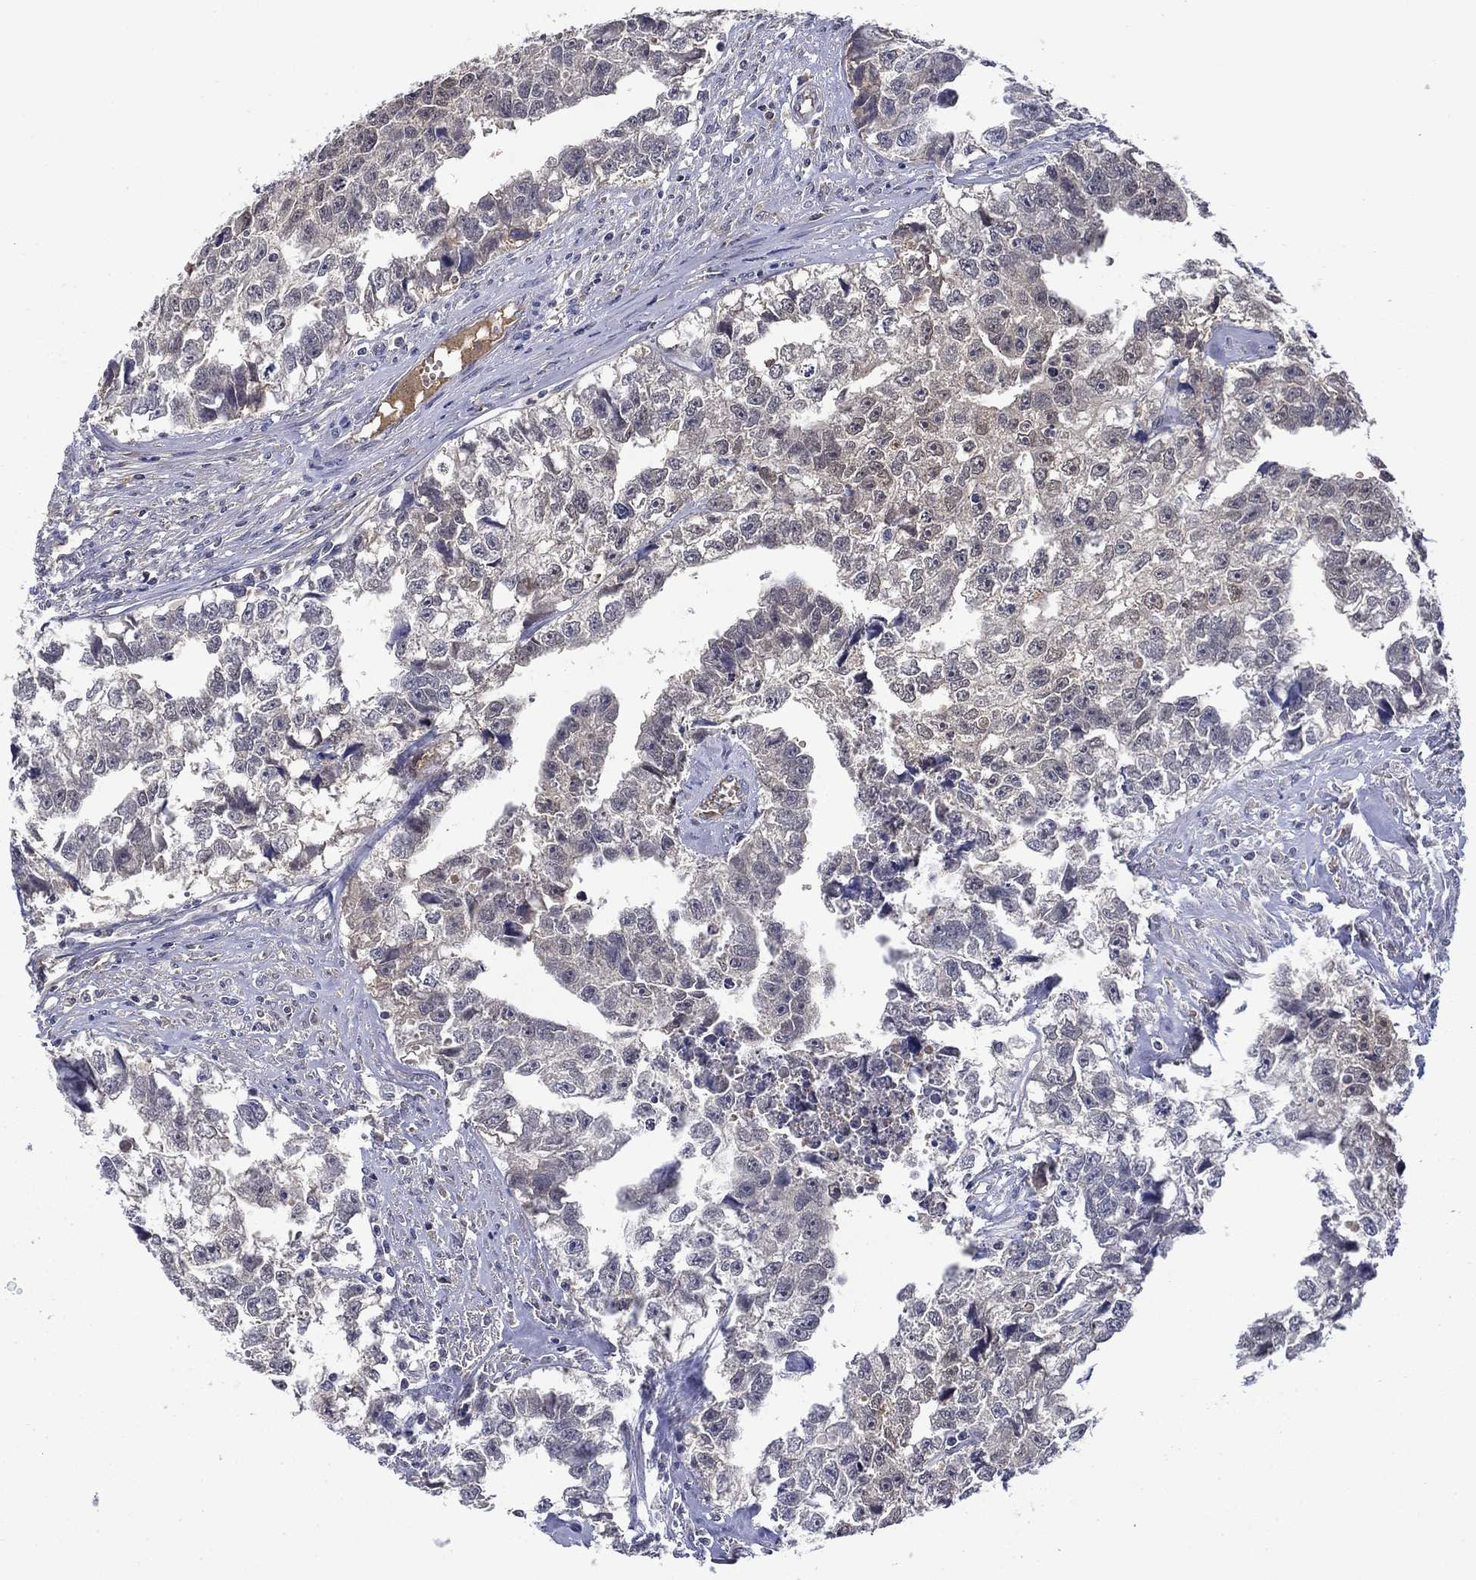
{"staining": {"intensity": "negative", "quantity": "none", "location": "none"}, "tissue": "testis cancer", "cell_type": "Tumor cells", "image_type": "cancer", "snomed": [{"axis": "morphology", "description": "Carcinoma, Embryonal, NOS"}, {"axis": "morphology", "description": "Teratoma, malignant, NOS"}, {"axis": "topography", "description": "Testis"}], "caption": "Immunohistochemistry (IHC) of malignant teratoma (testis) exhibits no positivity in tumor cells. (DAB (3,3'-diaminobenzidine) IHC, high magnification).", "gene": "DDTL", "patient": {"sex": "male", "age": 44}}